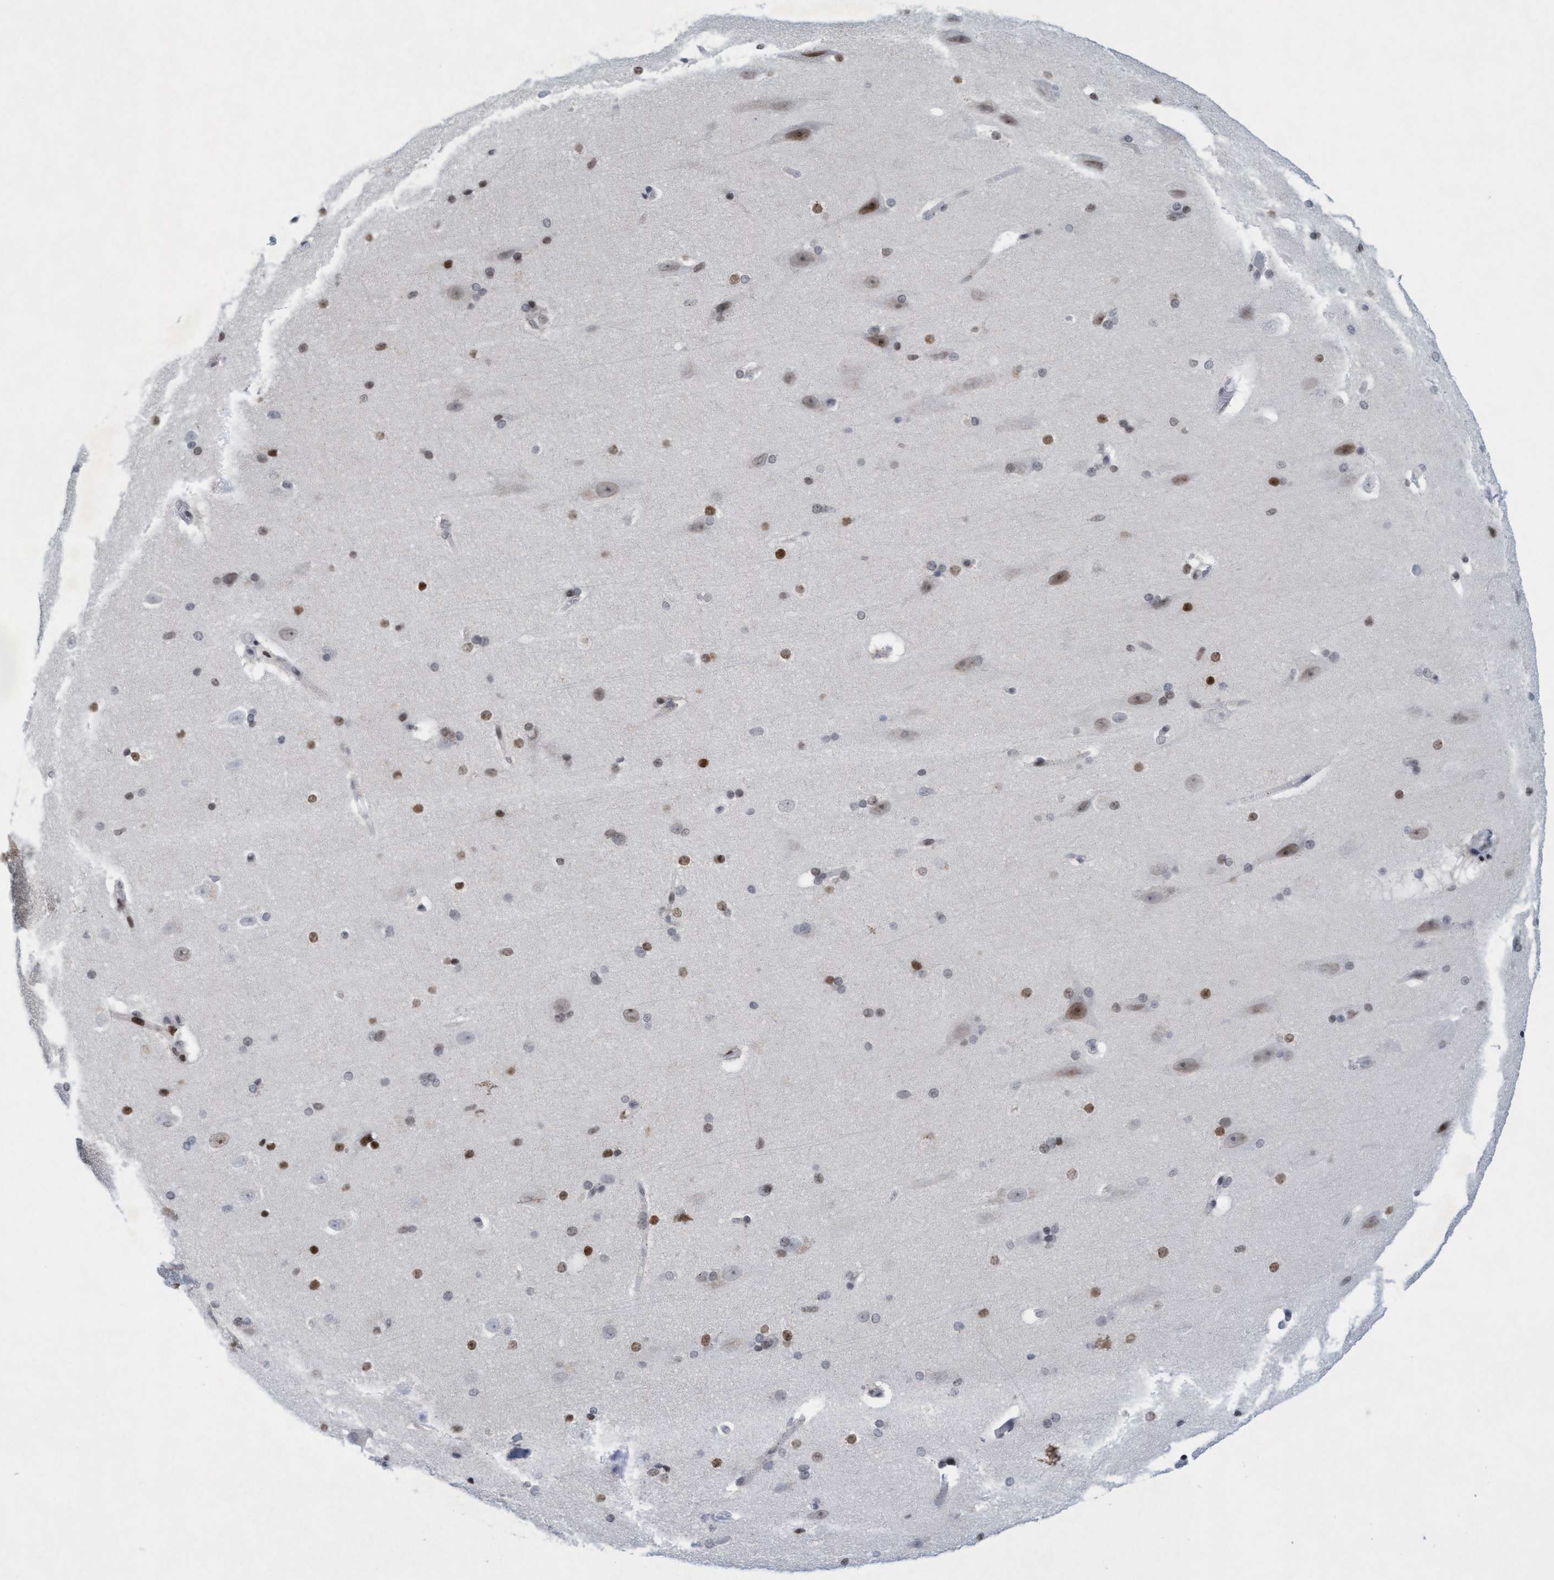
{"staining": {"intensity": "weak", "quantity": "25%-75%", "location": "nuclear"}, "tissue": "cerebral cortex", "cell_type": "Endothelial cells", "image_type": "normal", "snomed": [{"axis": "morphology", "description": "Normal tissue, NOS"}, {"axis": "topography", "description": "Cerebral cortex"}, {"axis": "topography", "description": "Hippocampus"}], "caption": "Benign cerebral cortex was stained to show a protein in brown. There is low levels of weak nuclear expression in approximately 25%-75% of endothelial cells.", "gene": "GLRX2", "patient": {"sex": "female", "age": 19}}